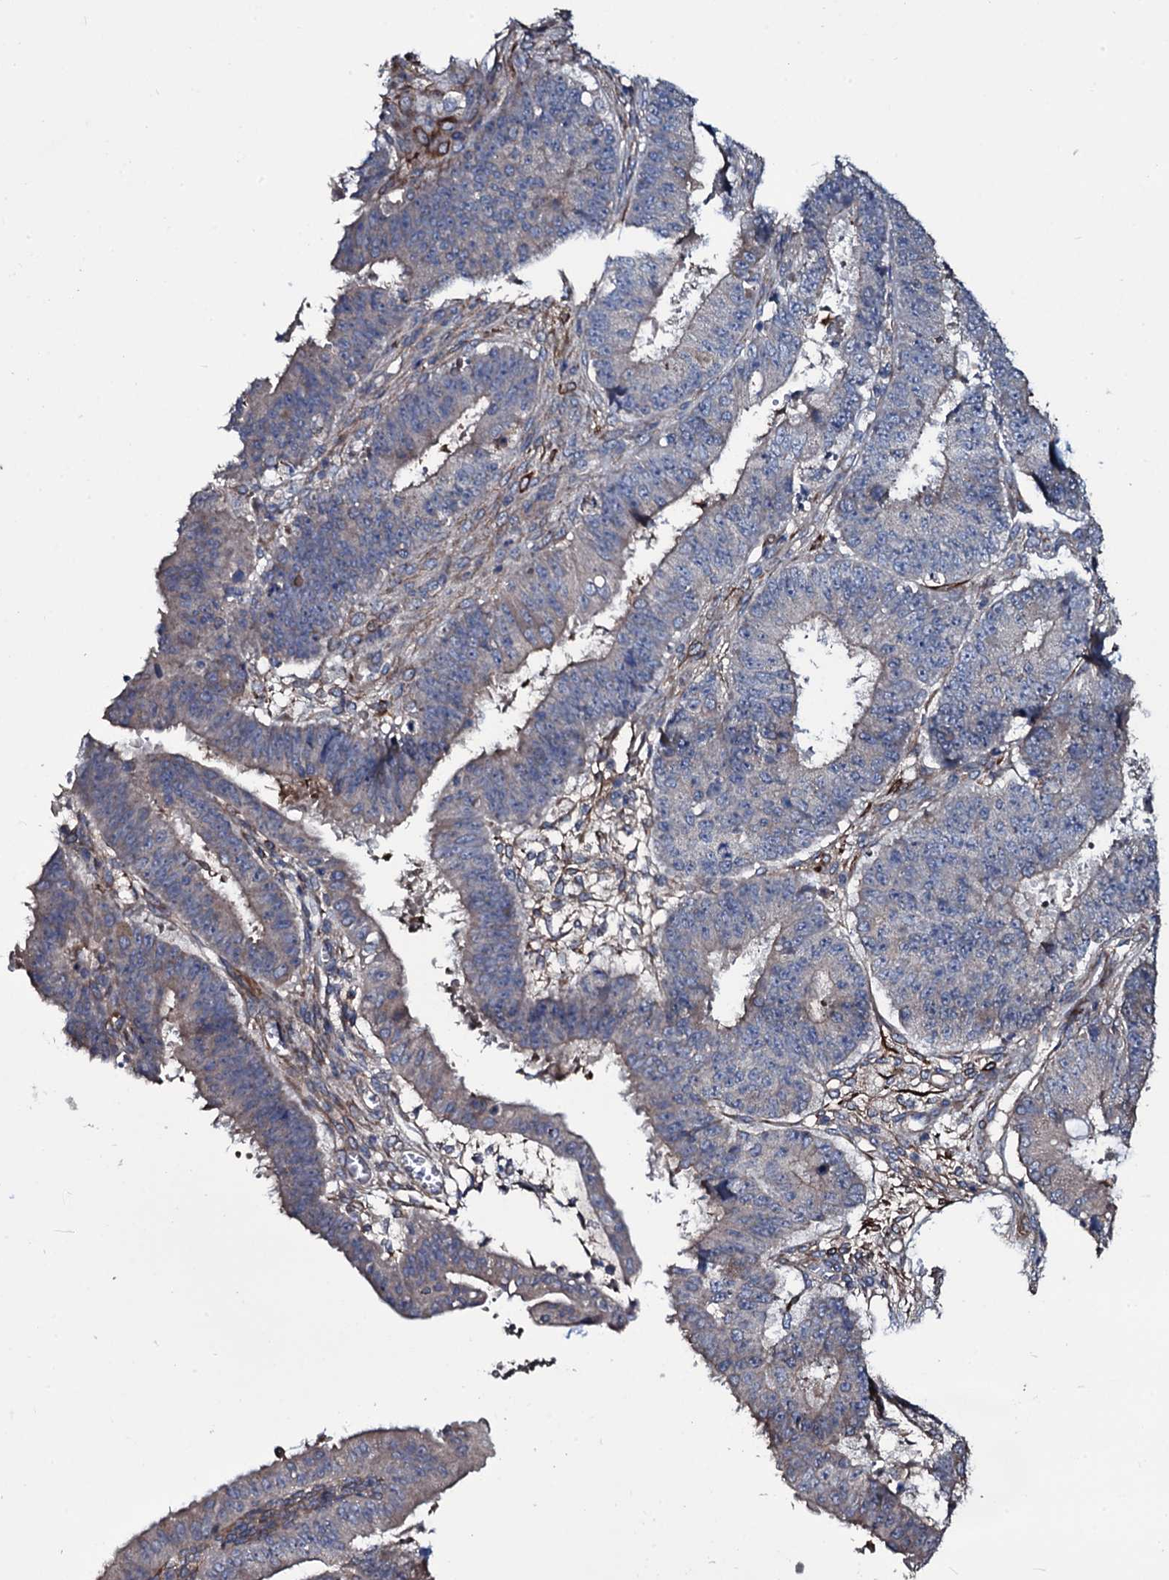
{"staining": {"intensity": "weak", "quantity": "25%-75%", "location": "cytoplasmic/membranous"}, "tissue": "ovarian cancer", "cell_type": "Tumor cells", "image_type": "cancer", "snomed": [{"axis": "morphology", "description": "Carcinoma, endometroid"}, {"axis": "topography", "description": "Appendix"}, {"axis": "topography", "description": "Ovary"}], "caption": "A high-resolution image shows immunohistochemistry (IHC) staining of ovarian cancer (endometroid carcinoma), which displays weak cytoplasmic/membranous positivity in about 25%-75% of tumor cells. Immunohistochemistry (ihc) stains the protein in brown and the nuclei are stained blue.", "gene": "WIPF3", "patient": {"sex": "female", "age": 42}}